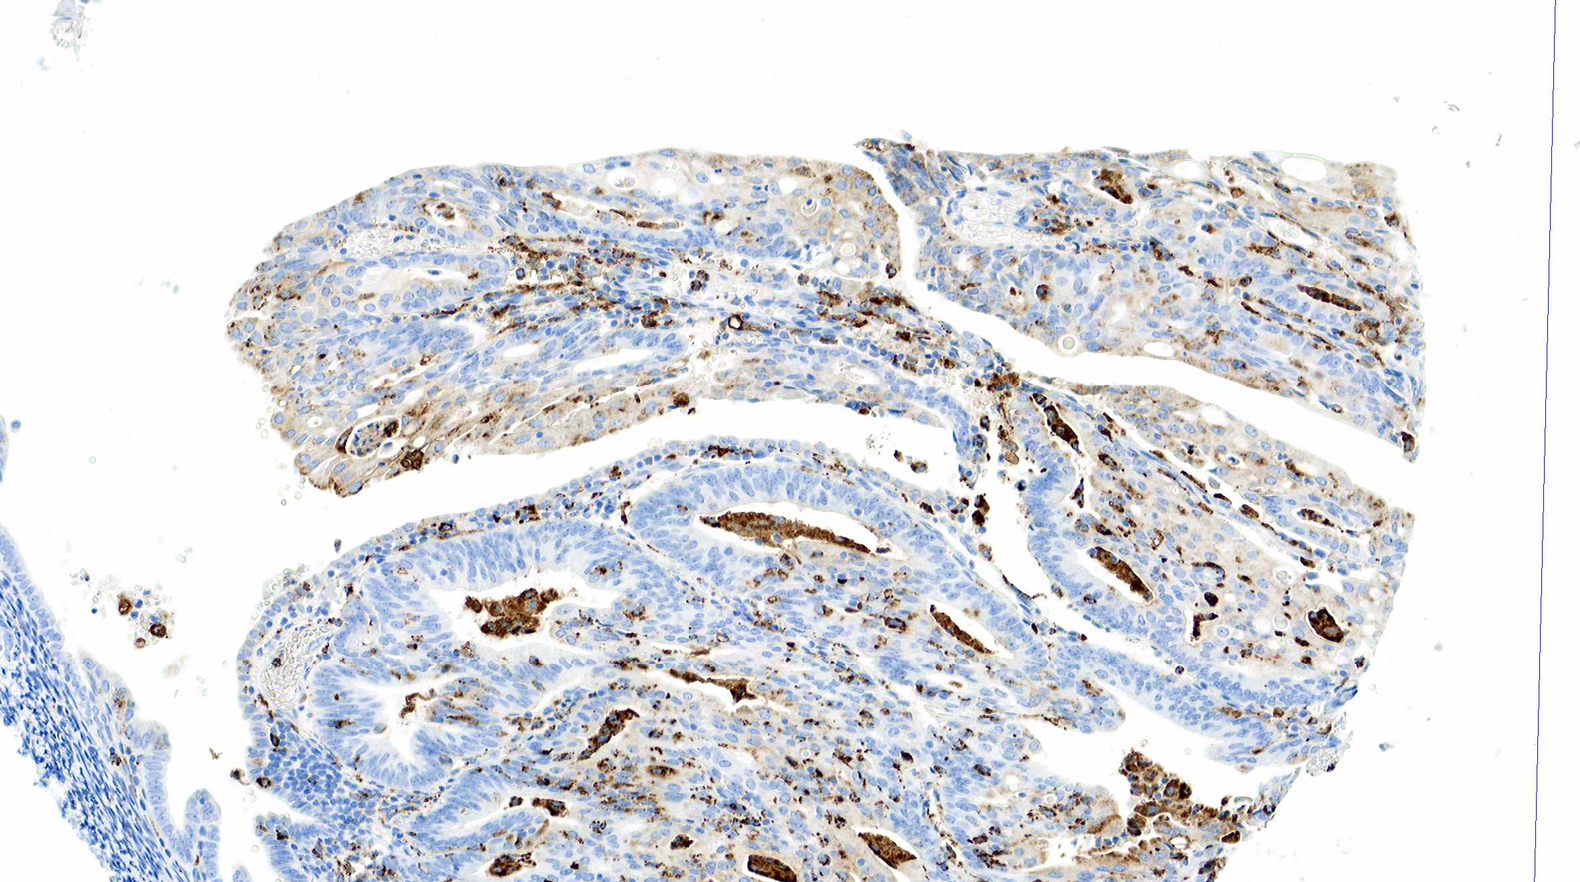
{"staining": {"intensity": "weak", "quantity": "<25%", "location": "cytoplasmic/membranous"}, "tissue": "endometrial cancer", "cell_type": "Tumor cells", "image_type": "cancer", "snomed": [{"axis": "morphology", "description": "Adenocarcinoma, NOS"}, {"axis": "topography", "description": "Endometrium"}], "caption": "Immunohistochemistry photomicrograph of endometrial cancer (adenocarcinoma) stained for a protein (brown), which exhibits no staining in tumor cells.", "gene": "CD68", "patient": {"sex": "female", "age": 56}}